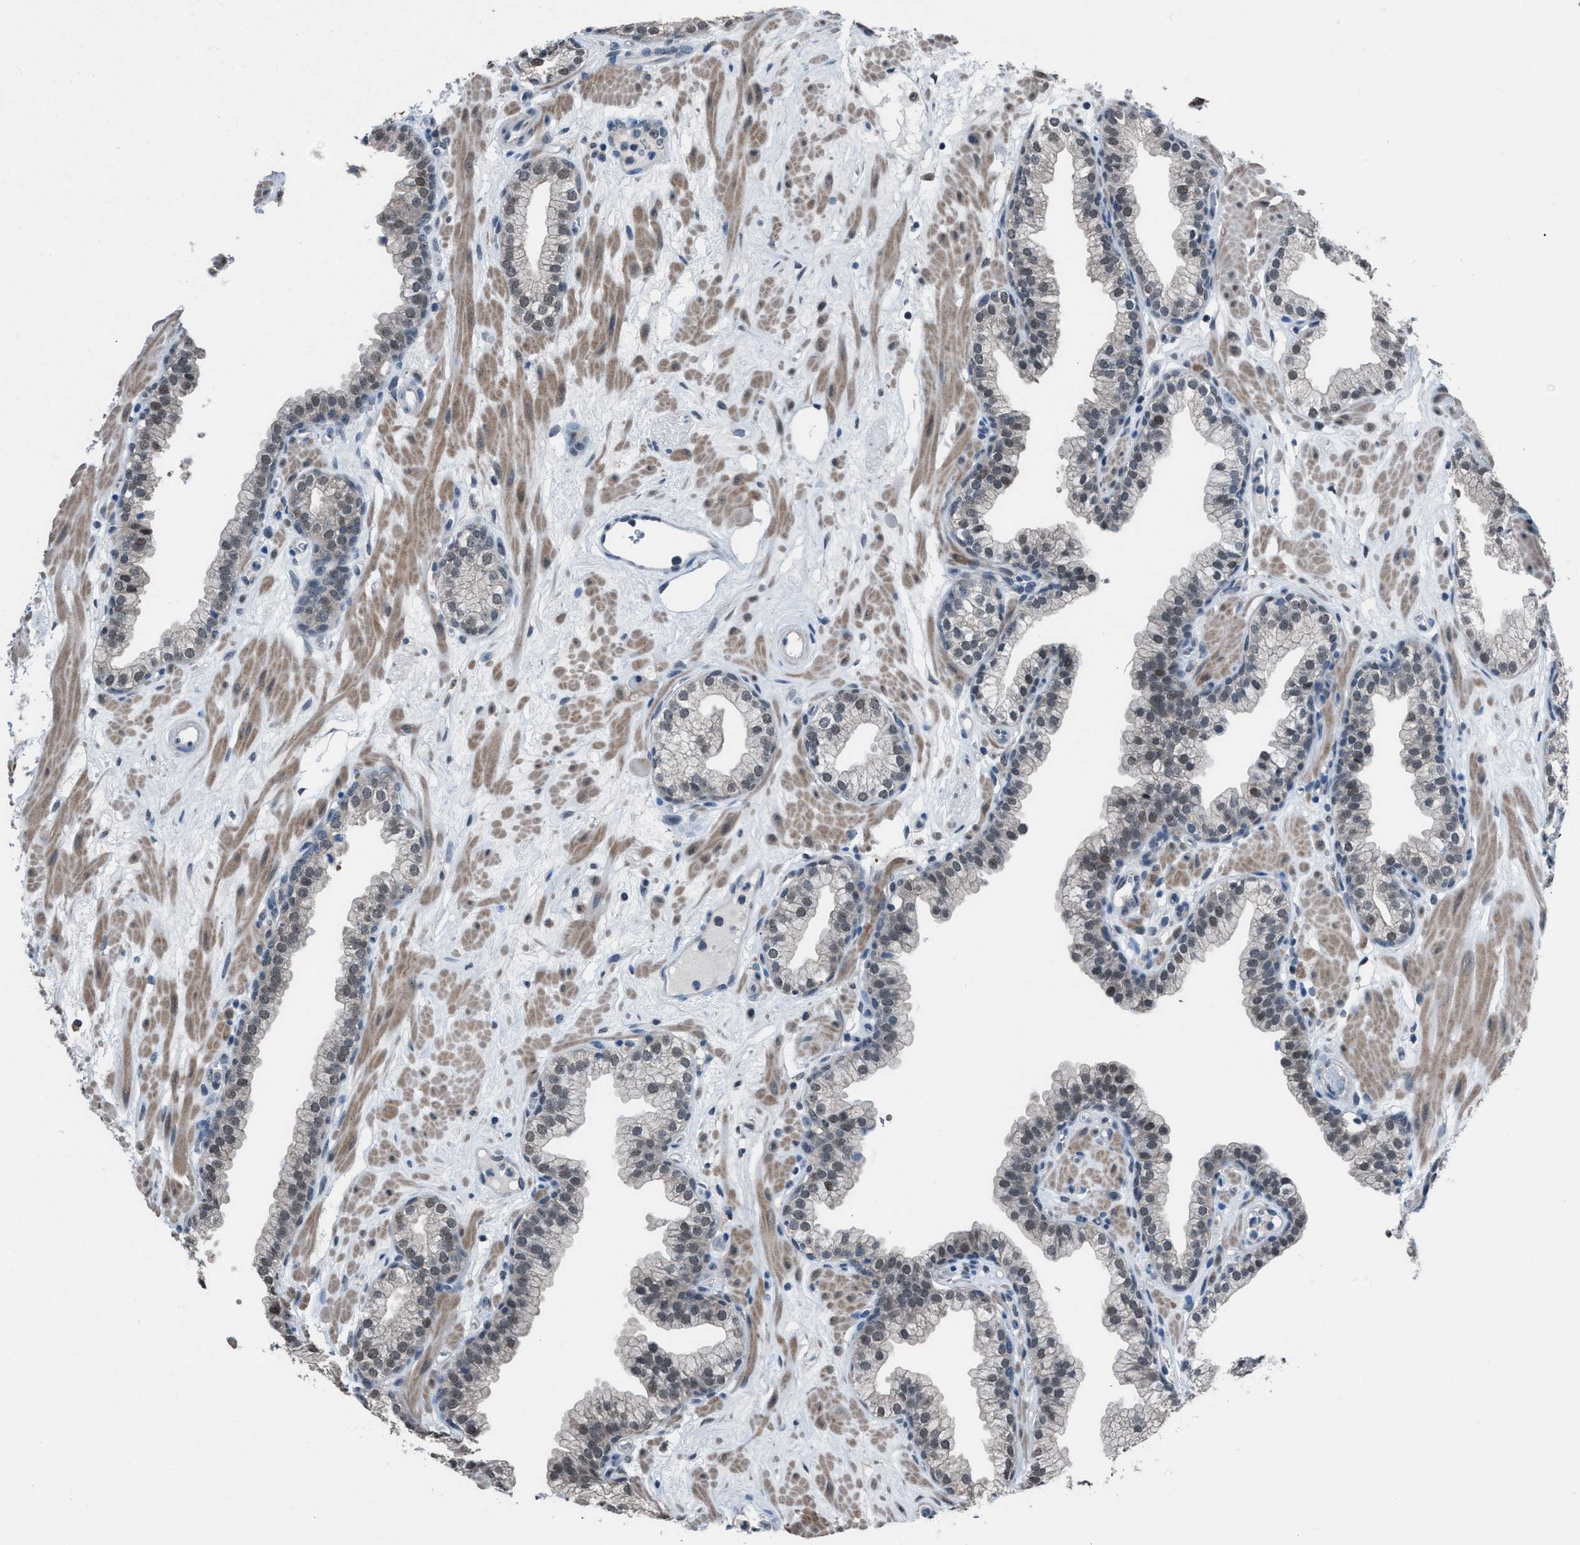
{"staining": {"intensity": "weak", "quantity": "25%-75%", "location": "nuclear"}, "tissue": "prostate", "cell_type": "Glandular cells", "image_type": "normal", "snomed": [{"axis": "morphology", "description": "Normal tissue, NOS"}, {"axis": "morphology", "description": "Urothelial carcinoma, Low grade"}, {"axis": "topography", "description": "Urinary bladder"}, {"axis": "topography", "description": "Prostate"}], "caption": "This image displays IHC staining of benign prostate, with low weak nuclear positivity in about 25%-75% of glandular cells.", "gene": "ZNF276", "patient": {"sex": "male", "age": 60}}